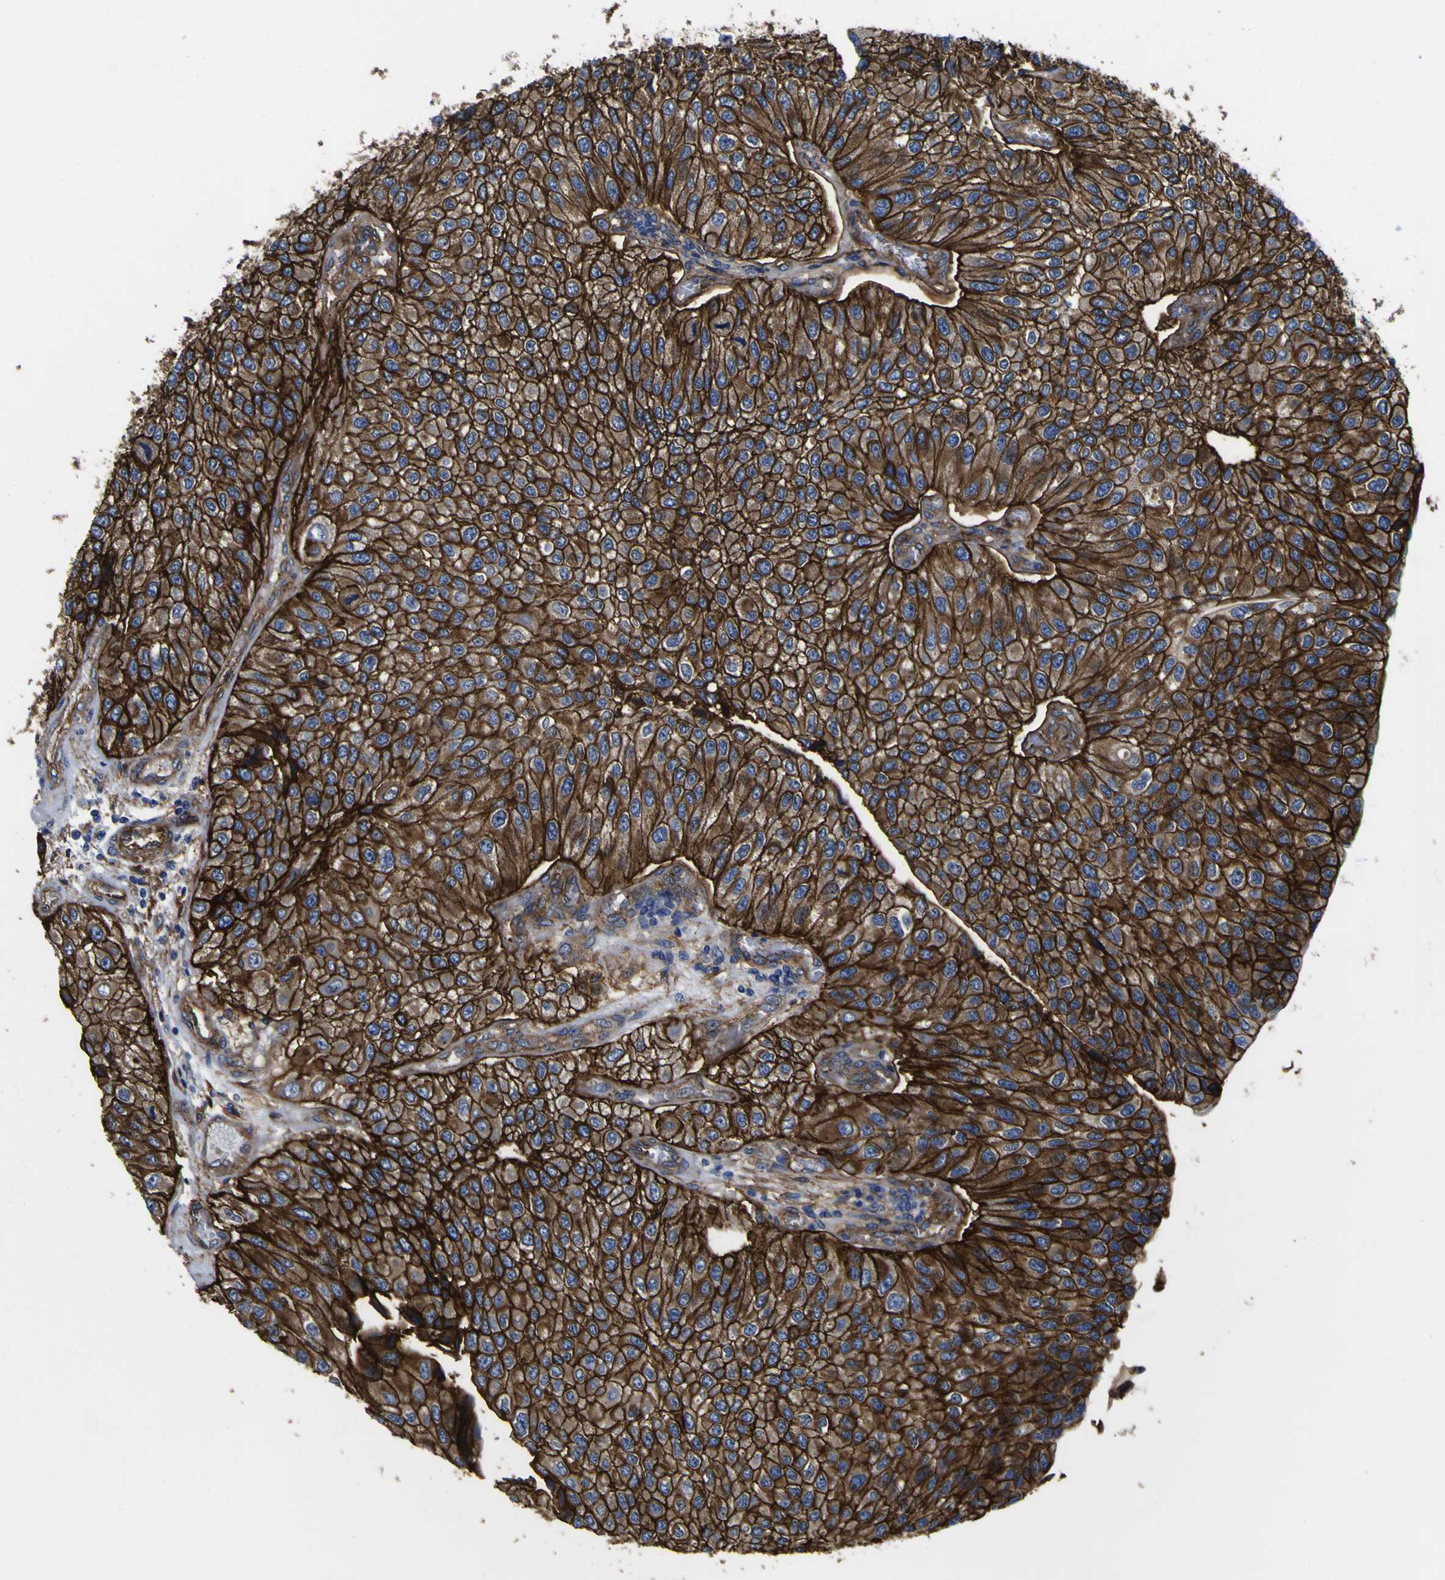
{"staining": {"intensity": "strong", "quantity": ">75%", "location": "cytoplasmic/membranous"}, "tissue": "urothelial cancer", "cell_type": "Tumor cells", "image_type": "cancer", "snomed": [{"axis": "morphology", "description": "Urothelial carcinoma, High grade"}, {"axis": "topography", "description": "Kidney"}, {"axis": "topography", "description": "Urinary bladder"}], "caption": "There is high levels of strong cytoplasmic/membranous positivity in tumor cells of urothelial carcinoma (high-grade), as demonstrated by immunohistochemical staining (brown color).", "gene": "CD151", "patient": {"sex": "male", "age": 77}}